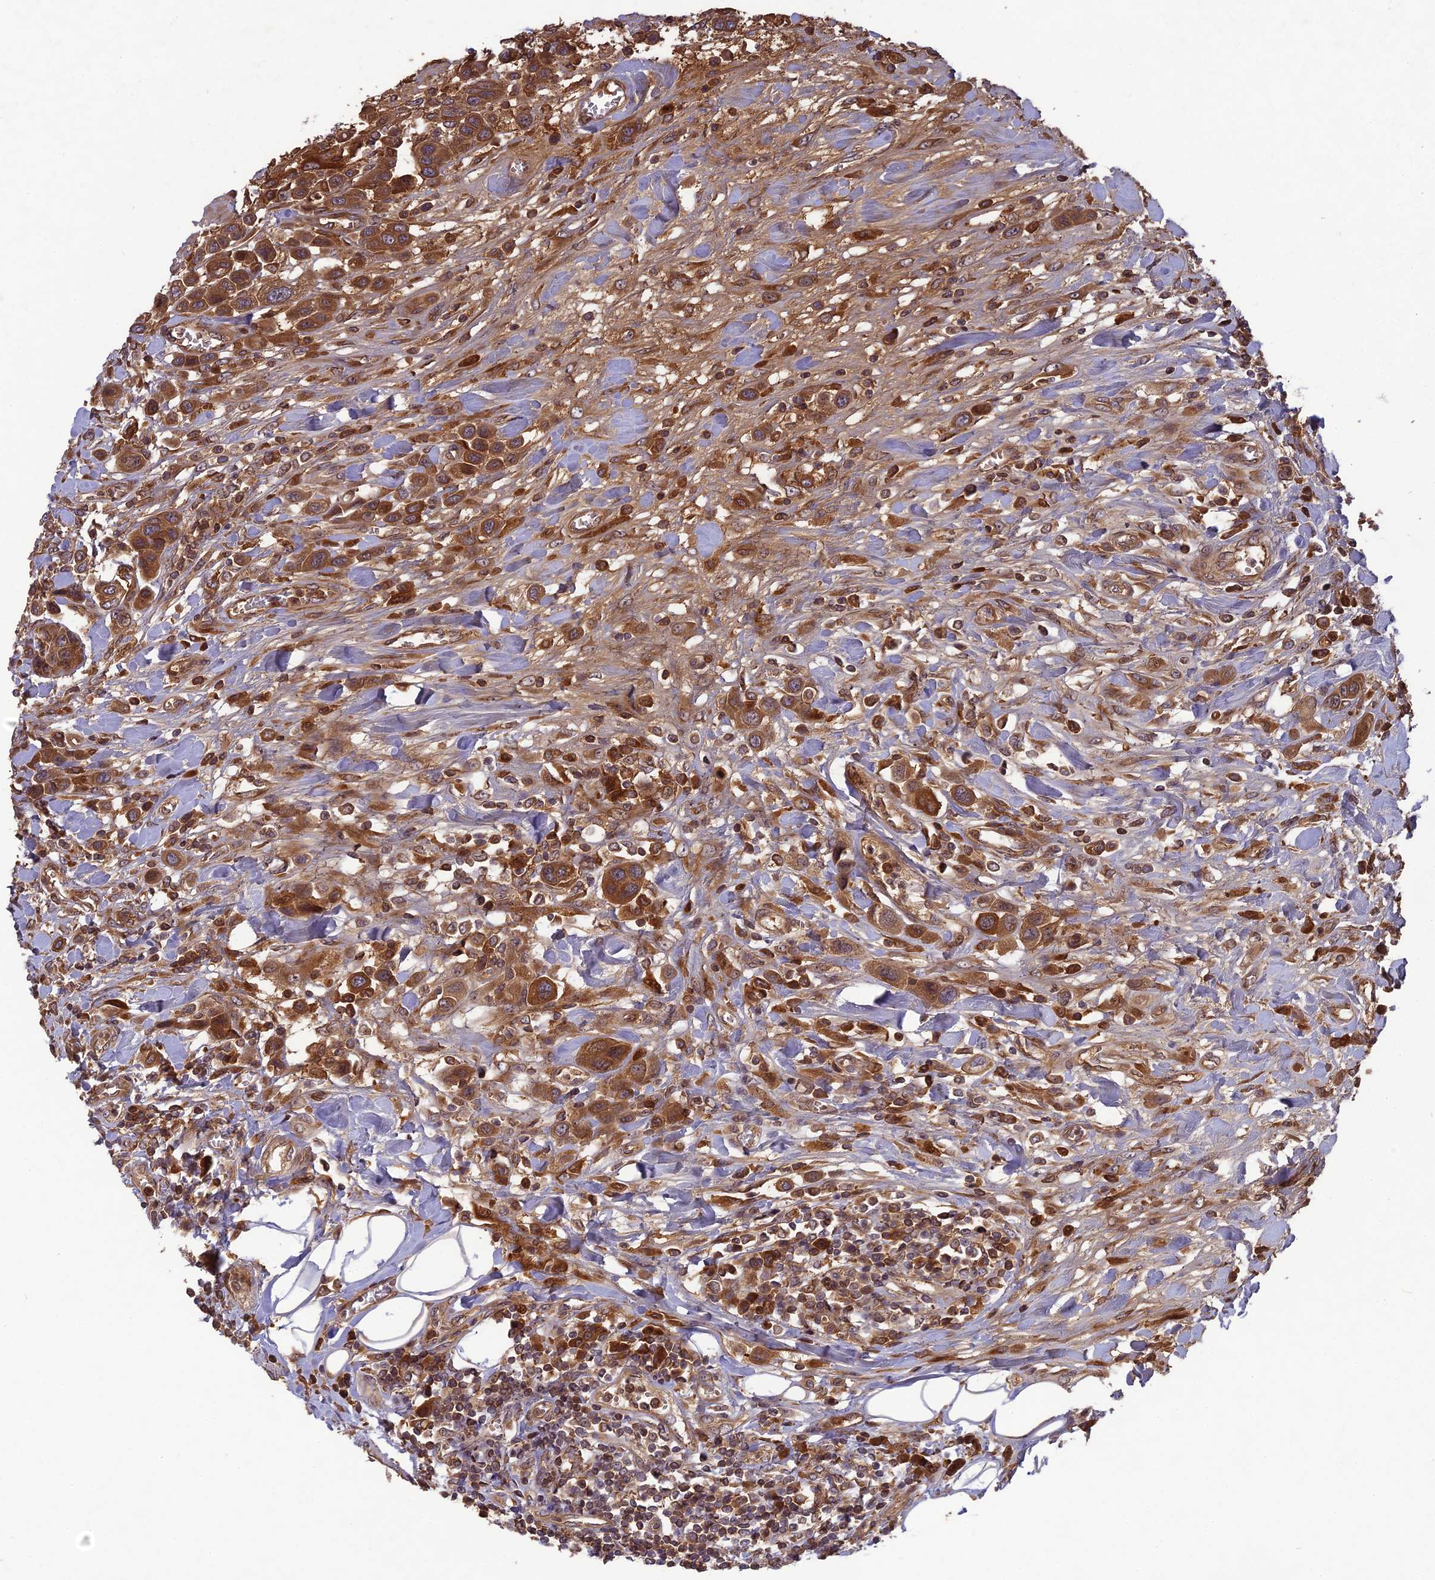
{"staining": {"intensity": "moderate", "quantity": ">75%", "location": "cytoplasmic/membranous"}, "tissue": "urothelial cancer", "cell_type": "Tumor cells", "image_type": "cancer", "snomed": [{"axis": "morphology", "description": "Urothelial carcinoma, High grade"}, {"axis": "topography", "description": "Urinary bladder"}], "caption": "Immunohistochemical staining of urothelial cancer demonstrates medium levels of moderate cytoplasmic/membranous positivity in about >75% of tumor cells. The staining was performed using DAB (3,3'-diaminobenzidine), with brown indicating positive protein expression. Nuclei are stained blue with hematoxylin.", "gene": "TMUB2", "patient": {"sex": "male", "age": 50}}